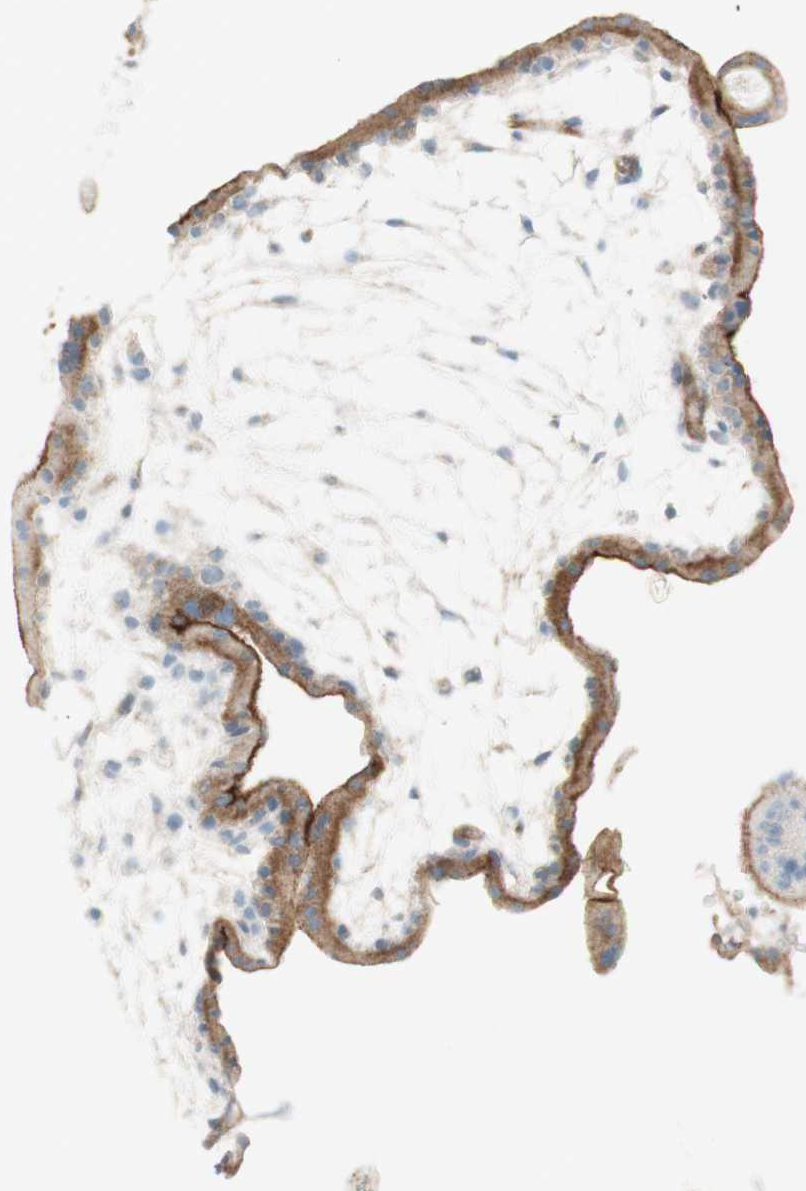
{"staining": {"intensity": "weak", "quantity": "25%-75%", "location": "cytoplasmic/membranous"}, "tissue": "placenta", "cell_type": "Trophoblastic cells", "image_type": "normal", "snomed": [{"axis": "morphology", "description": "Normal tissue, NOS"}, {"axis": "topography", "description": "Placenta"}], "caption": "This image displays benign placenta stained with immunohistochemistry to label a protein in brown. The cytoplasmic/membranous of trophoblastic cells show weak positivity for the protein. Nuclei are counter-stained blue.", "gene": "MYO6", "patient": {"sex": "female", "age": 35}}